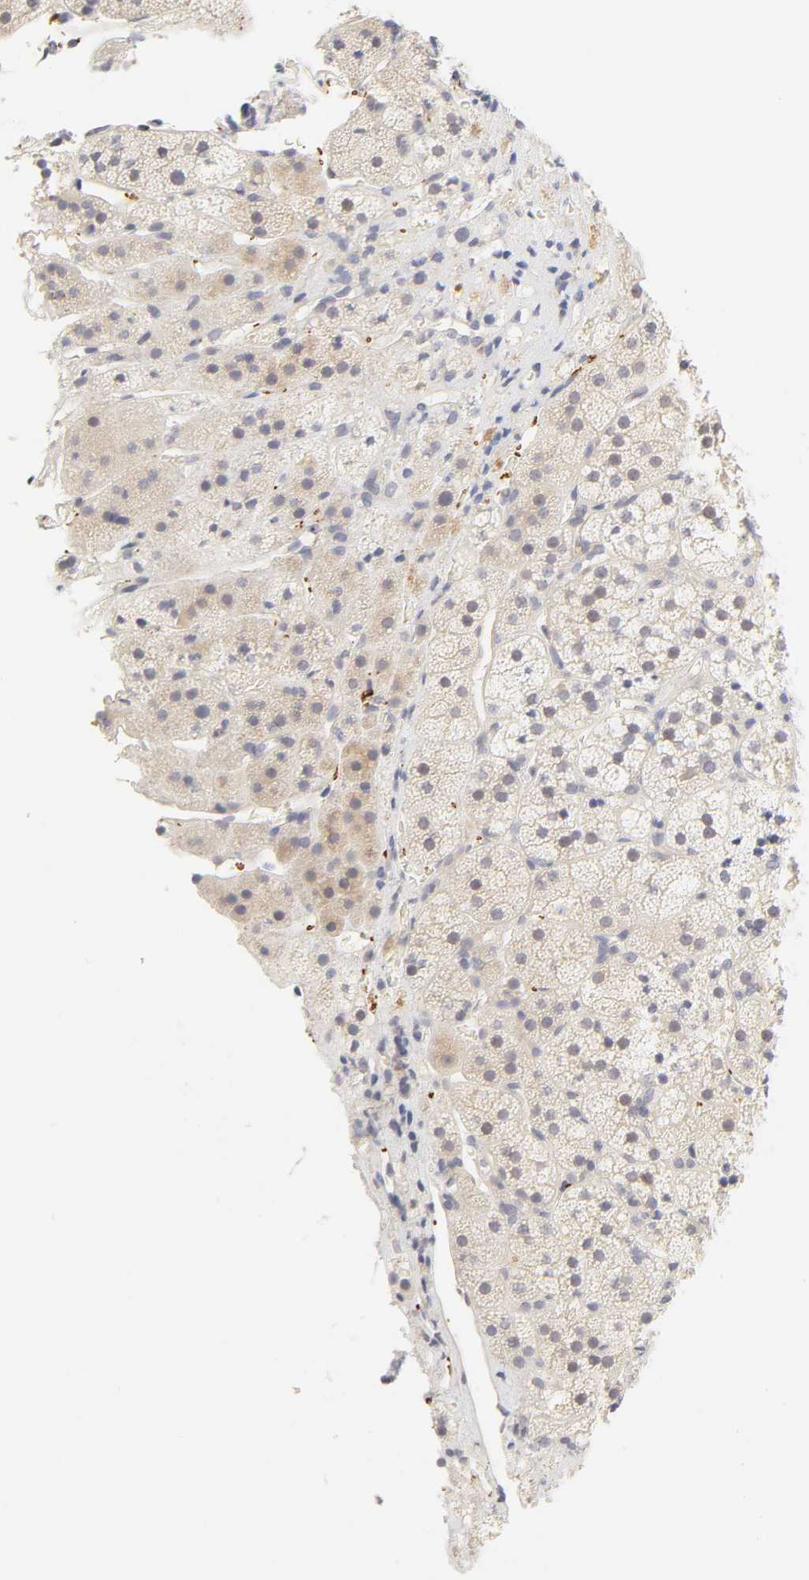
{"staining": {"intensity": "moderate", "quantity": "25%-75%", "location": "cytoplasmic/membranous"}, "tissue": "adrenal gland", "cell_type": "Glandular cells", "image_type": "normal", "snomed": [{"axis": "morphology", "description": "Normal tissue, NOS"}, {"axis": "topography", "description": "Adrenal gland"}], "caption": "Immunohistochemistry (IHC) of normal adrenal gland displays medium levels of moderate cytoplasmic/membranous staining in about 25%-75% of glandular cells. Using DAB (brown) and hematoxylin (blue) stains, captured at high magnification using brightfield microscopy.", "gene": "CYP4B1", "patient": {"sex": "female", "age": 44}}